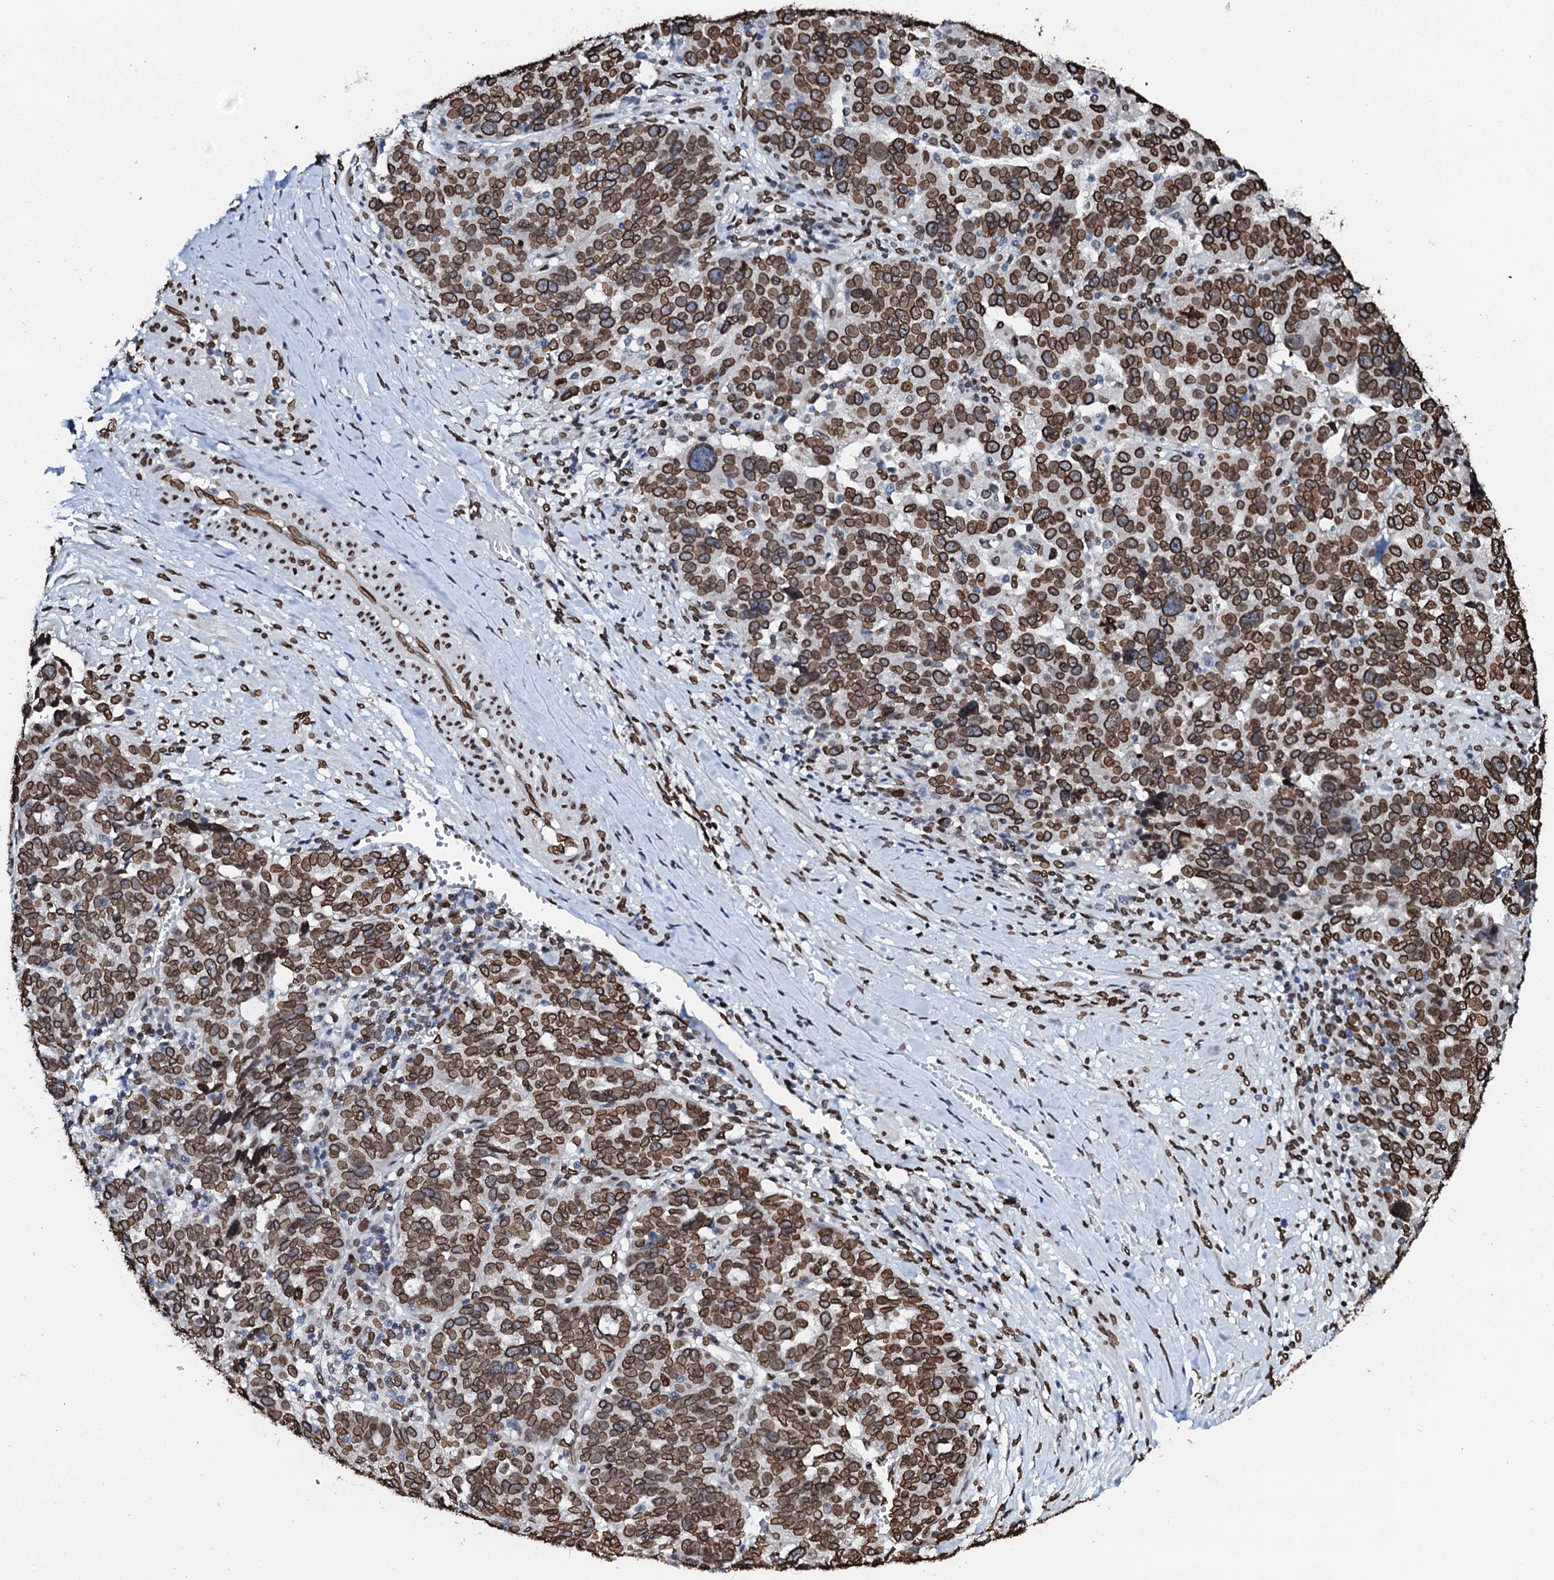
{"staining": {"intensity": "strong", "quantity": ">75%", "location": "cytoplasmic/membranous,nuclear"}, "tissue": "ovarian cancer", "cell_type": "Tumor cells", "image_type": "cancer", "snomed": [{"axis": "morphology", "description": "Cystadenocarcinoma, serous, NOS"}, {"axis": "topography", "description": "Ovary"}], "caption": "Human ovarian serous cystadenocarcinoma stained with a protein marker displays strong staining in tumor cells.", "gene": "KATNAL2", "patient": {"sex": "female", "age": 59}}